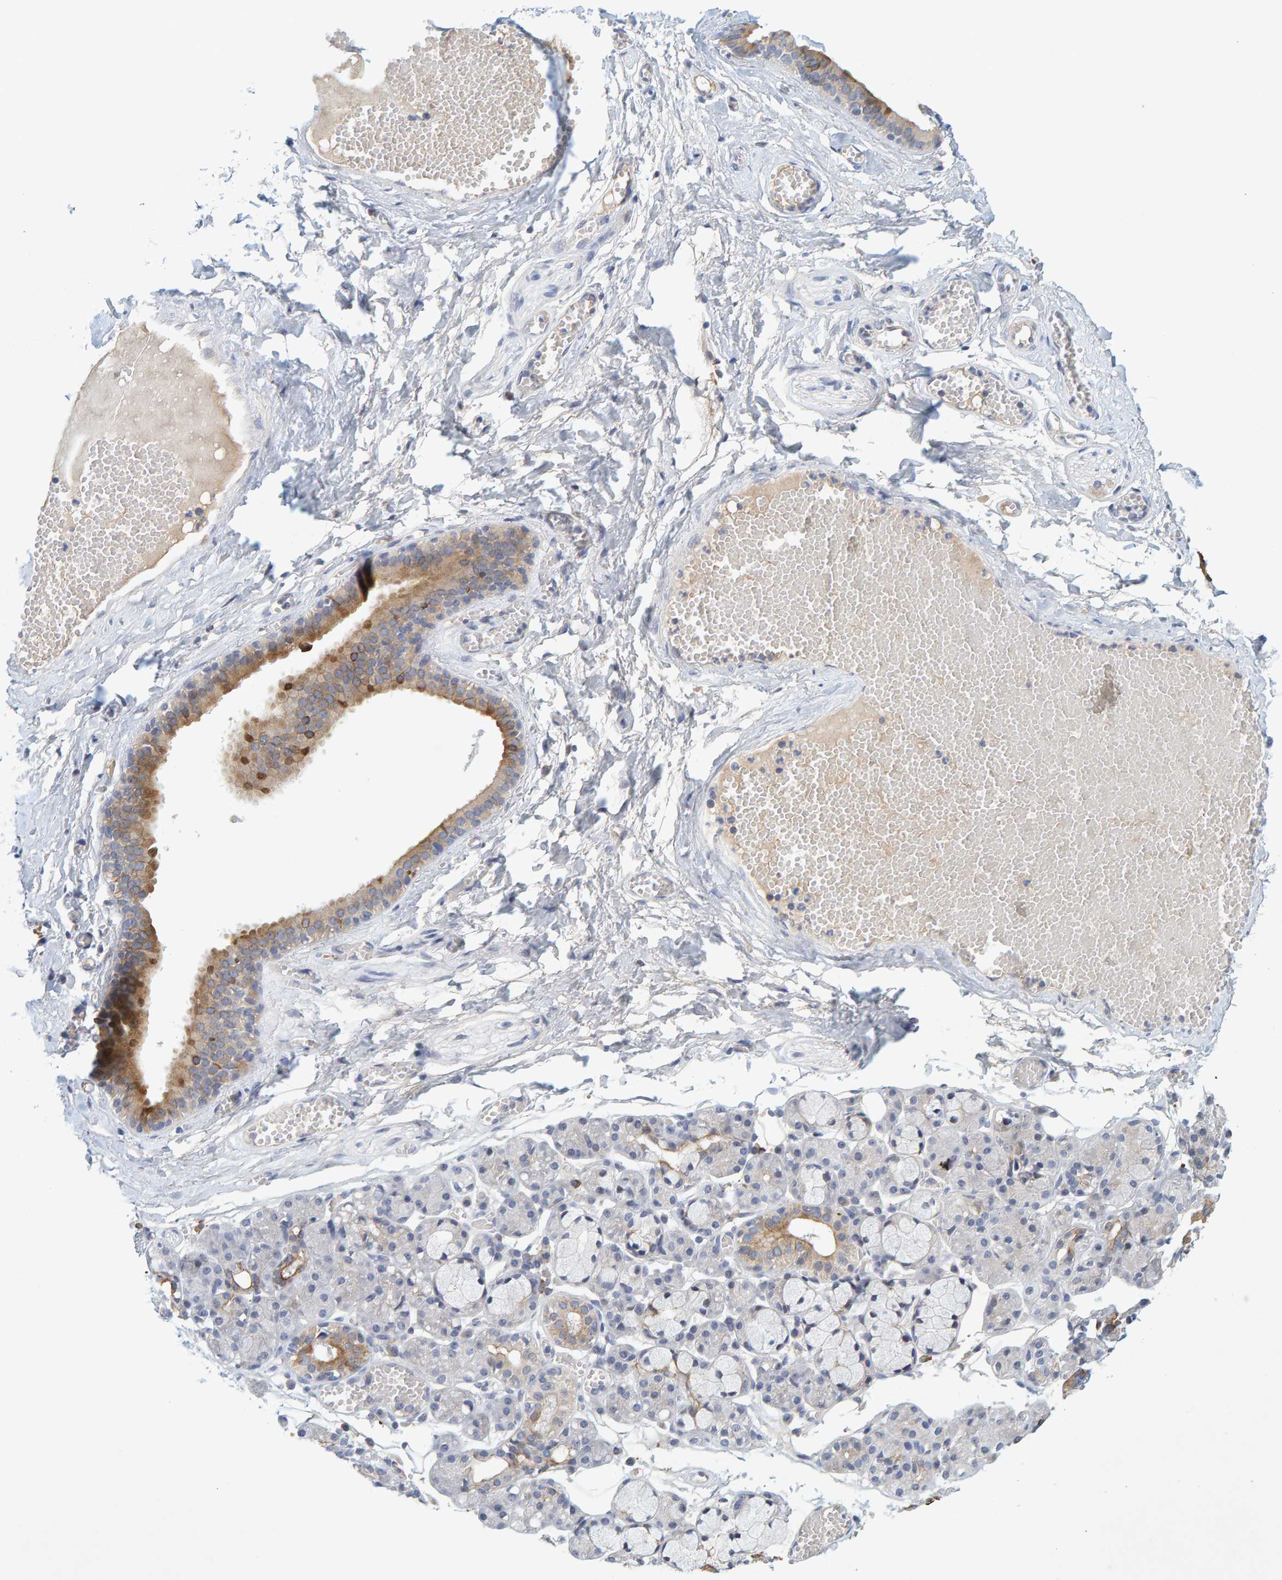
{"staining": {"intensity": "moderate", "quantity": "<25%", "location": "cytoplasmic/membranous"}, "tissue": "salivary gland", "cell_type": "Glandular cells", "image_type": "normal", "snomed": [{"axis": "morphology", "description": "Normal tissue, NOS"}, {"axis": "topography", "description": "Salivary gland"}], "caption": "Immunohistochemical staining of normal salivary gland exhibits moderate cytoplasmic/membranous protein staining in about <25% of glandular cells.", "gene": "ZNF77", "patient": {"sex": "male", "age": 63}}